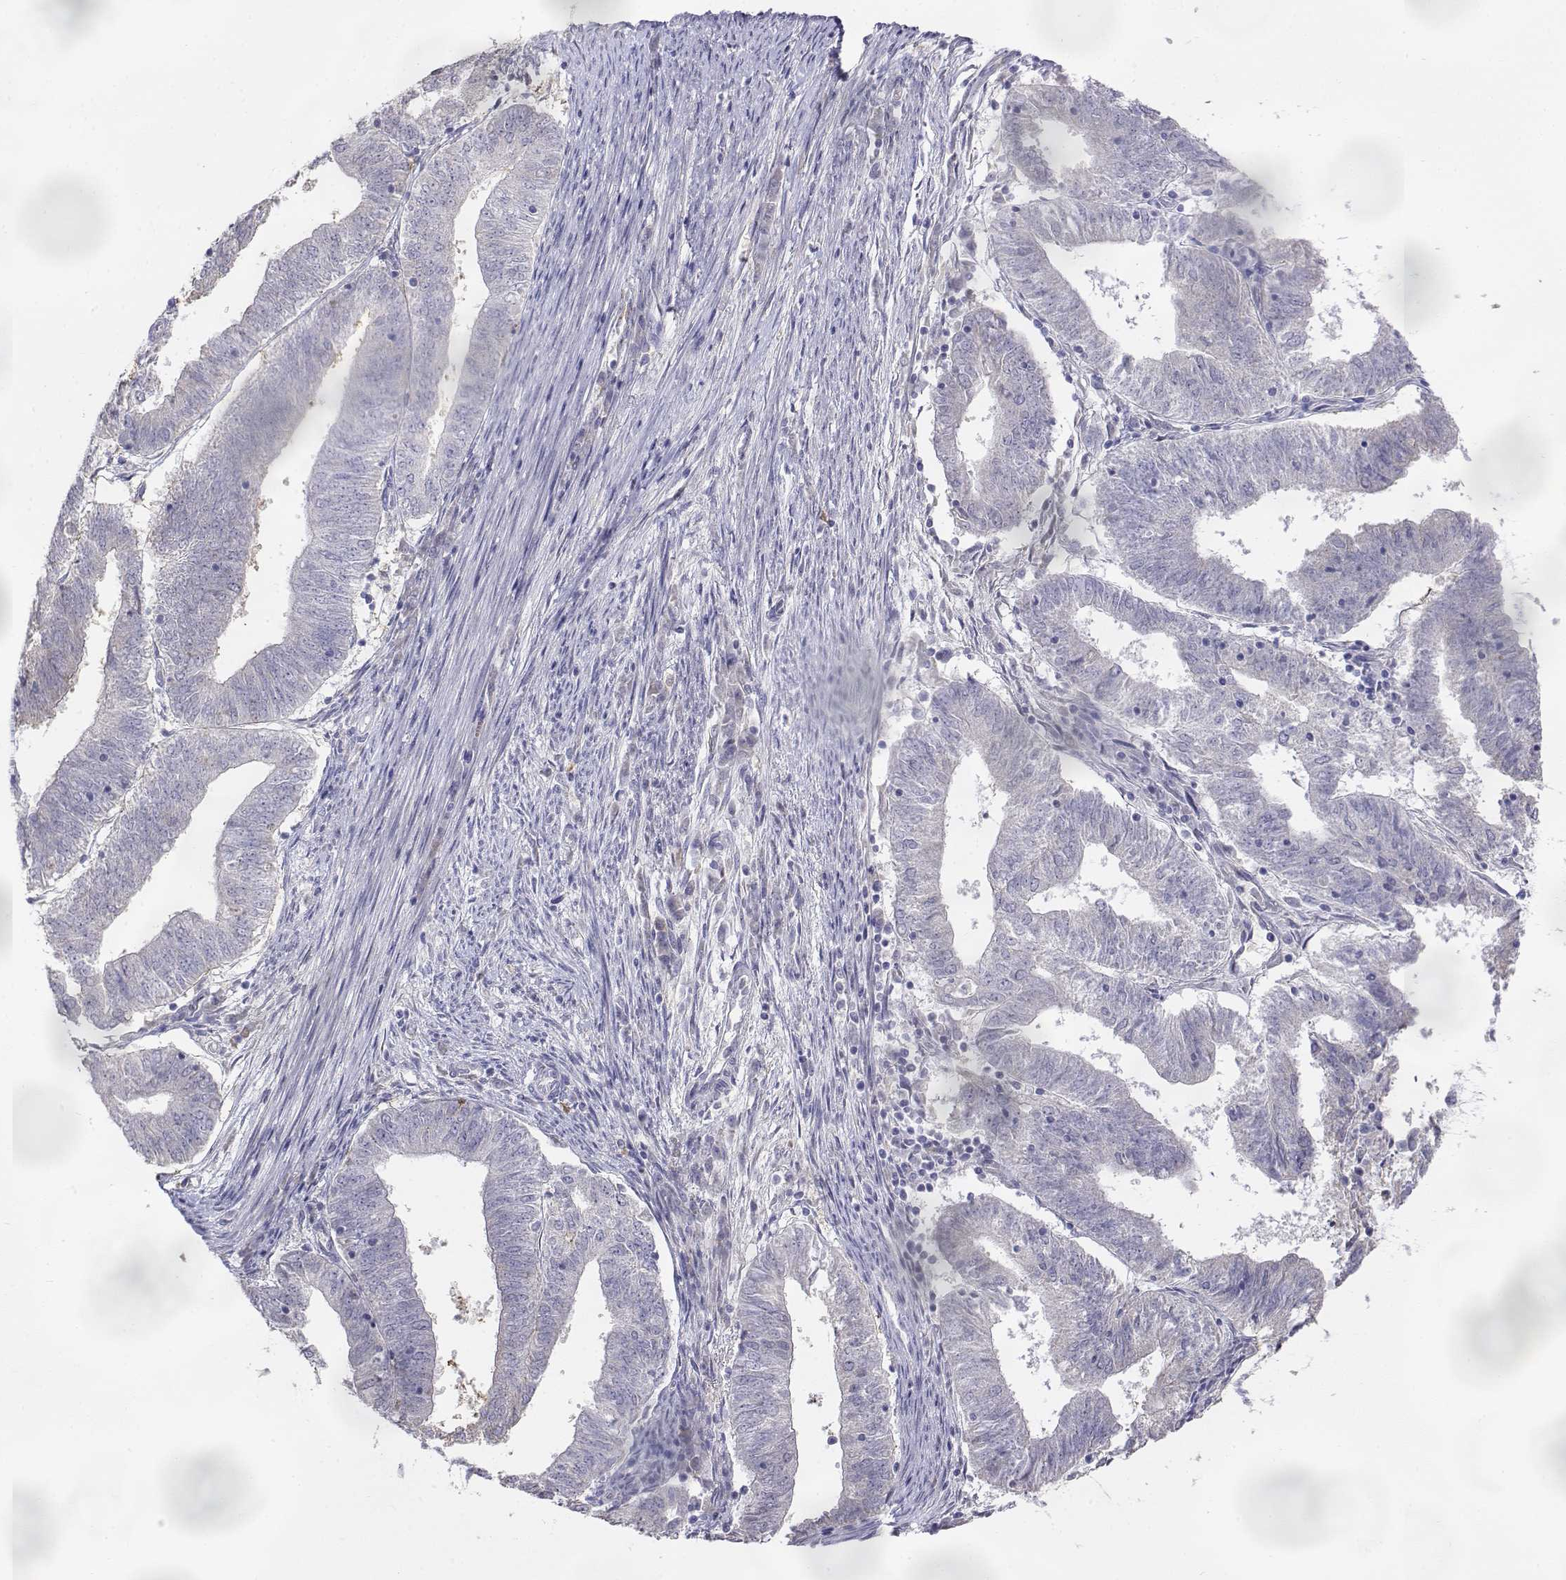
{"staining": {"intensity": "negative", "quantity": "none", "location": "none"}, "tissue": "endometrial cancer", "cell_type": "Tumor cells", "image_type": "cancer", "snomed": [{"axis": "morphology", "description": "Adenocarcinoma, NOS"}, {"axis": "topography", "description": "Endometrium"}], "caption": "Tumor cells show no significant protein expression in endometrial adenocarcinoma. The staining is performed using DAB (3,3'-diaminobenzidine) brown chromogen with nuclei counter-stained in using hematoxylin.", "gene": "CADM1", "patient": {"sex": "female", "age": 82}}